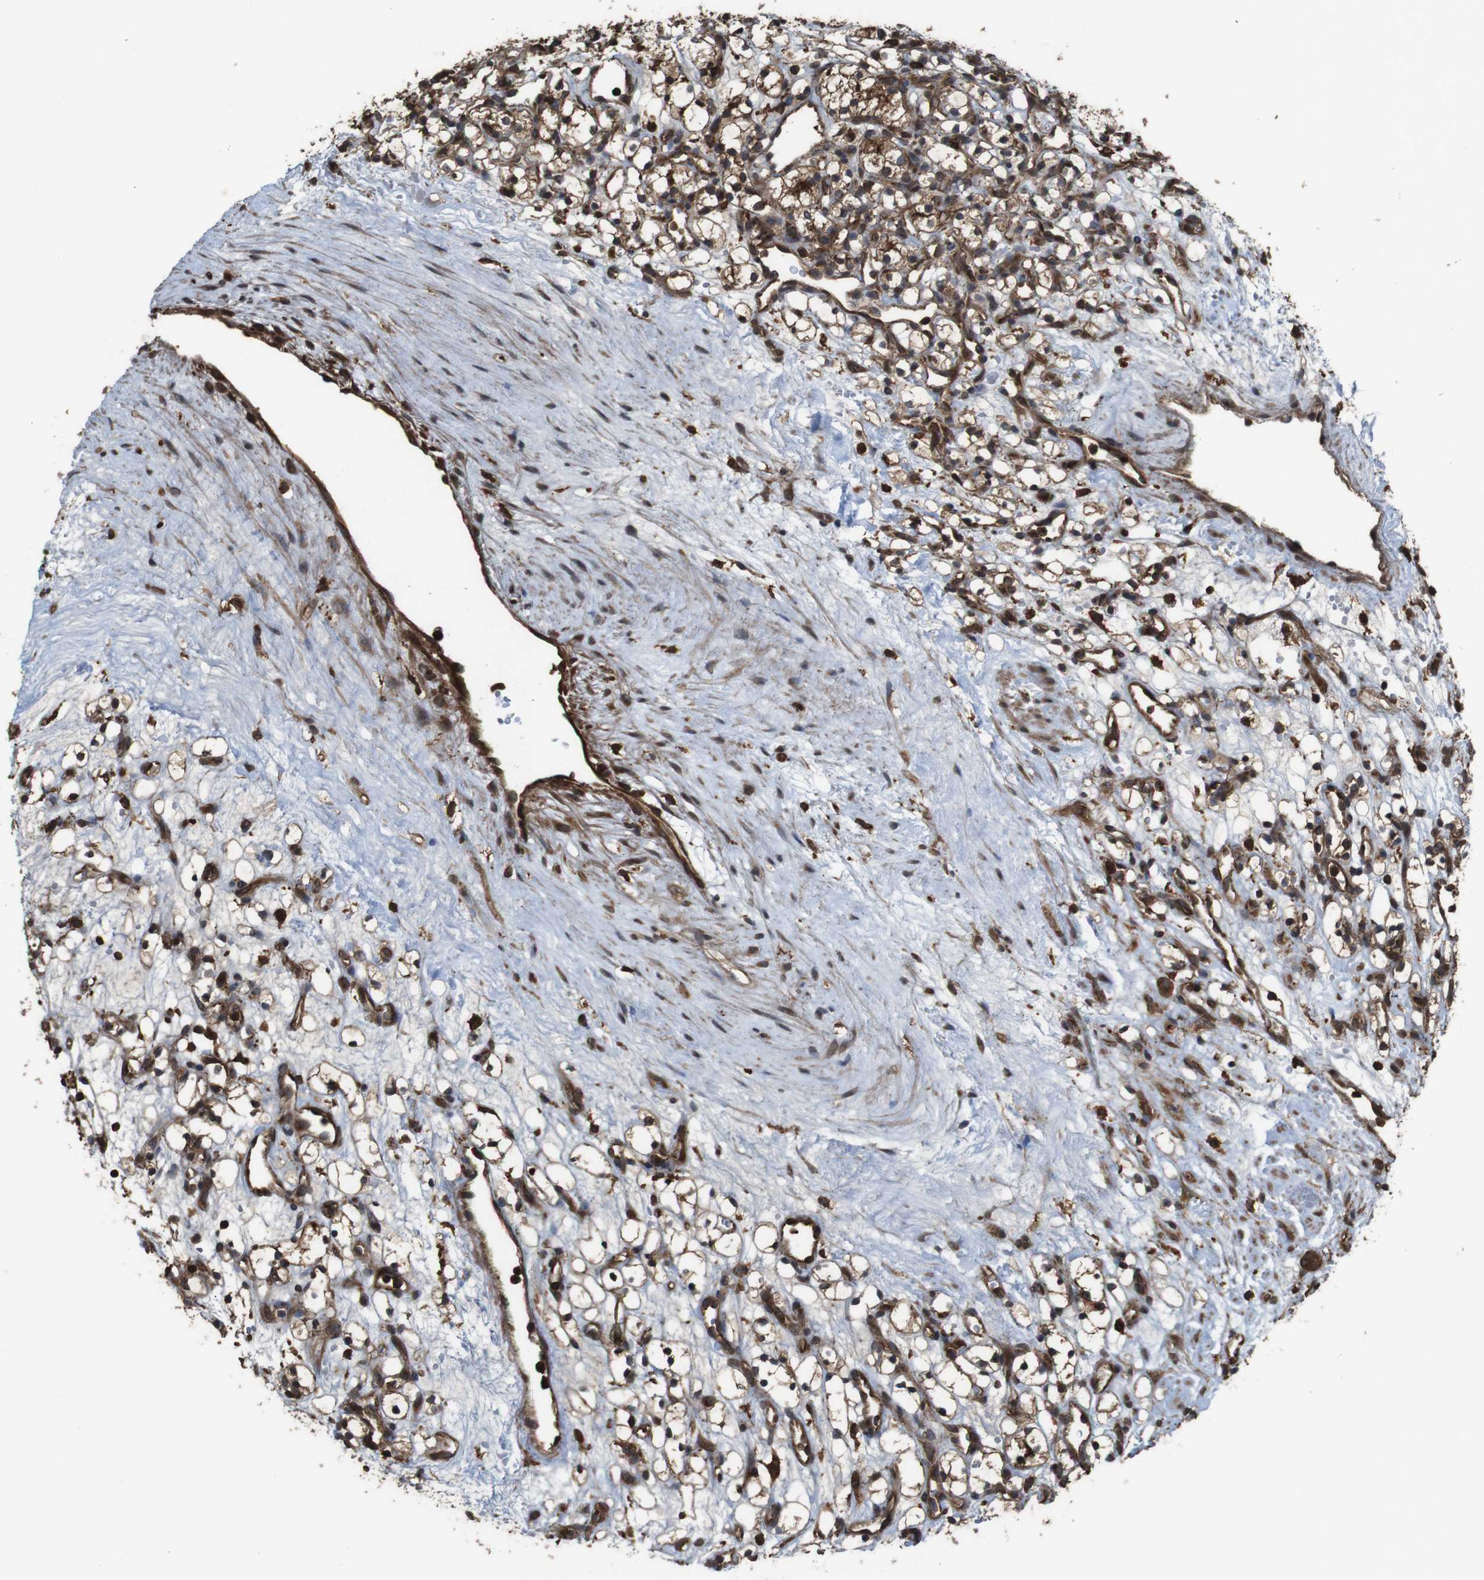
{"staining": {"intensity": "strong", "quantity": ">75%", "location": "cytoplasmic/membranous"}, "tissue": "renal cancer", "cell_type": "Tumor cells", "image_type": "cancer", "snomed": [{"axis": "morphology", "description": "Adenocarcinoma, NOS"}, {"axis": "topography", "description": "Kidney"}], "caption": "IHC of human renal adenocarcinoma demonstrates high levels of strong cytoplasmic/membranous expression in approximately >75% of tumor cells.", "gene": "BAG4", "patient": {"sex": "female", "age": 60}}